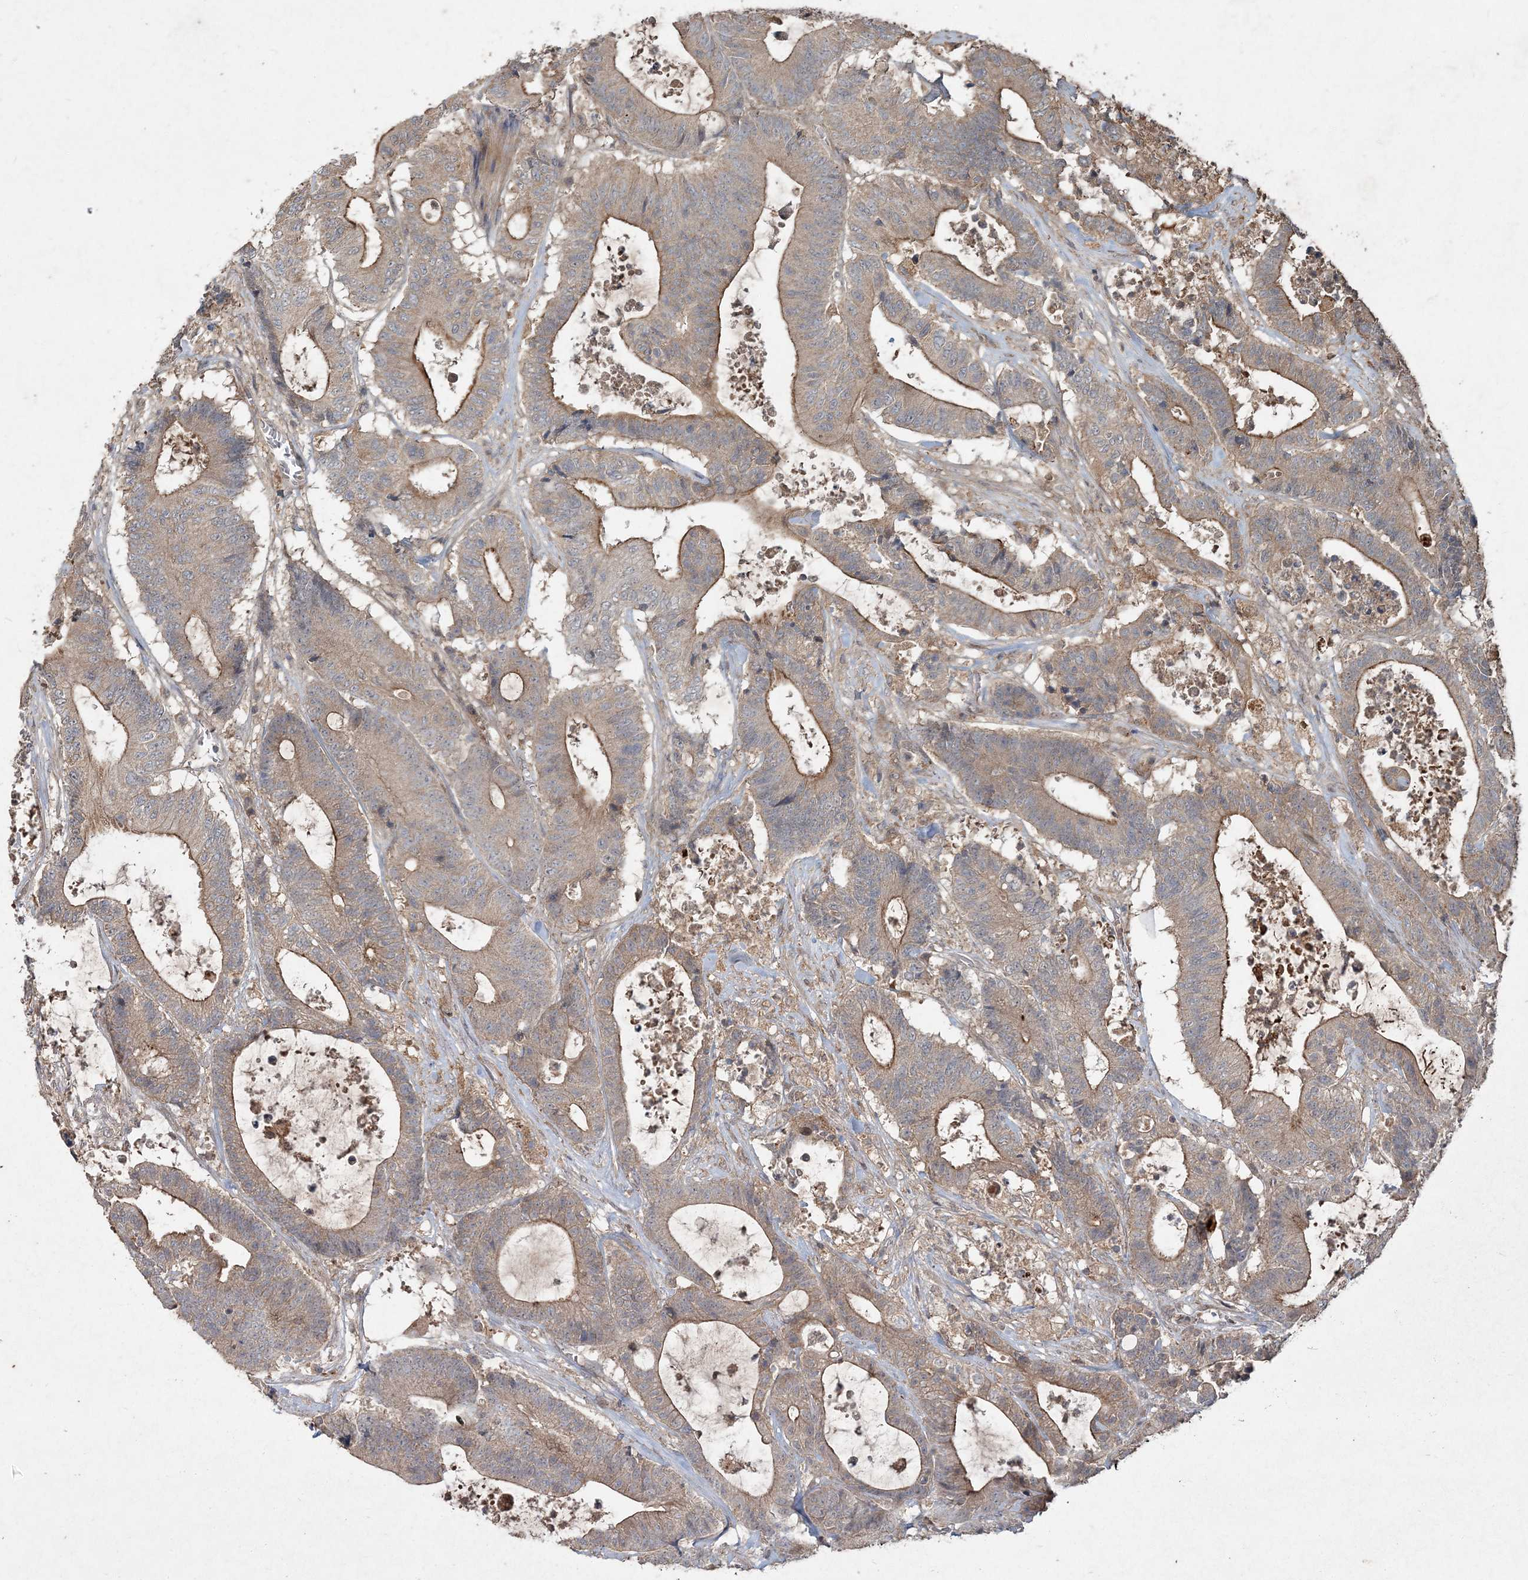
{"staining": {"intensity": "moderate", "quantity": ">75%", "location": "cytoplasmic/membranous"}, "tissue": "colorectal cancer", "cell_type": "Tumor cells", "image_type": "cancer", "snomed": [{"axis": "morphology", "description": "Adenocarcinoma, NOS"}, {"axis": "topography", "description": "Colon"}], "caption": "A high-resolution histopathology image shows immunohistochemistry staining of adenocarcinoma (colorectal), which shows moderate cytoplasmic/membranous expression in approximately >75% of tumor cells.", "gene": "SPRY1", "patient": {"sex": "female", "age": 84}}